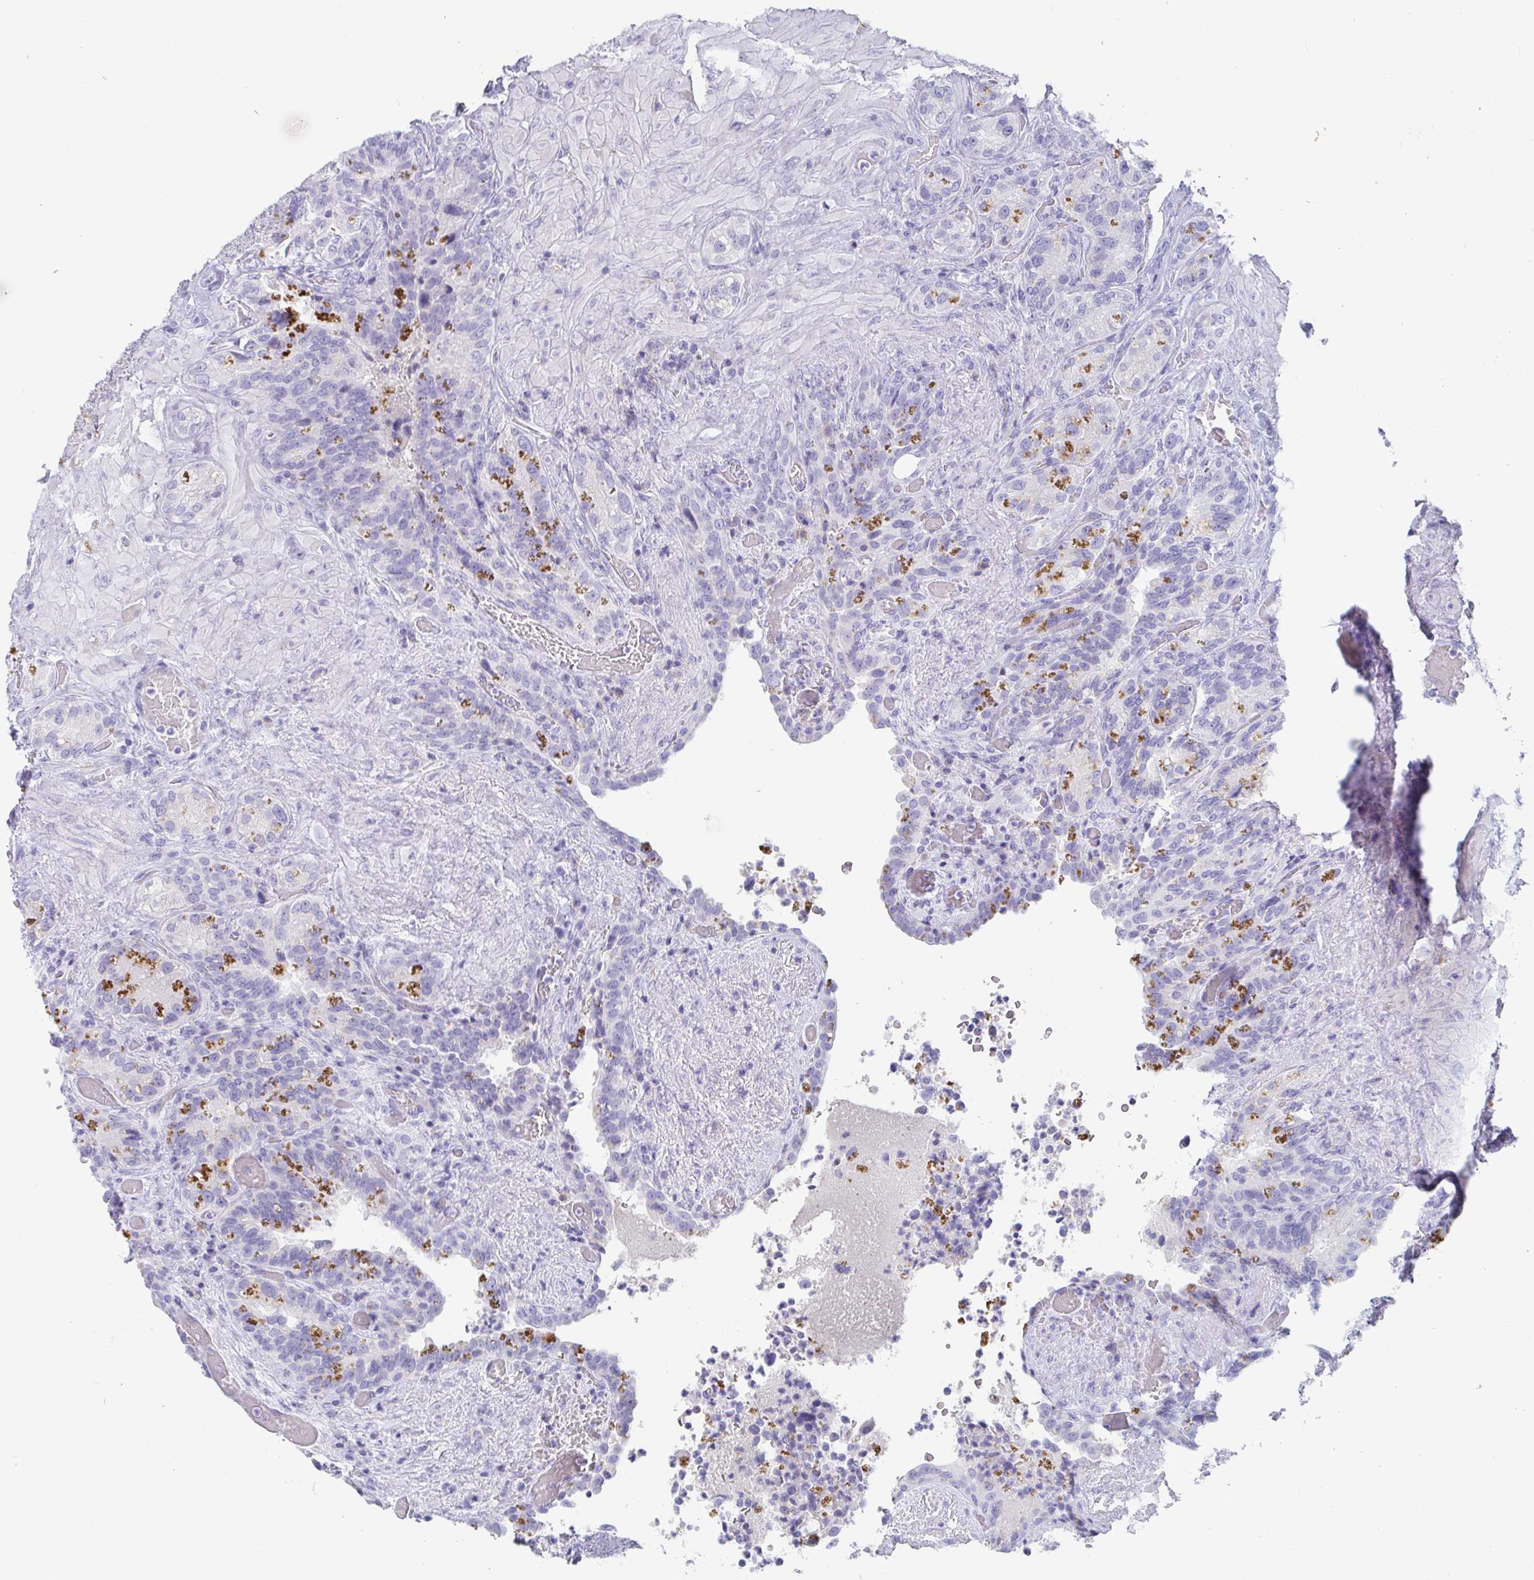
{"staining": {"intensity": "negative", "quantity": "none", "location": "none"}, "tissue": "seminal vesicle", "cell_type": "Glandular cells", "image_type": "normal", "snomed": [{"axis": "morphology", "description": "Normal tissue, NOS"}, {"axis": "topography", "description": "Seminal veicle"}], "caption": "The photomicrograph exhibits no staining of glandular cells in unremarkable seminal vesicle.", "gene": "PLA2G1B", "patient": {"sex": "male", "age": 68}}